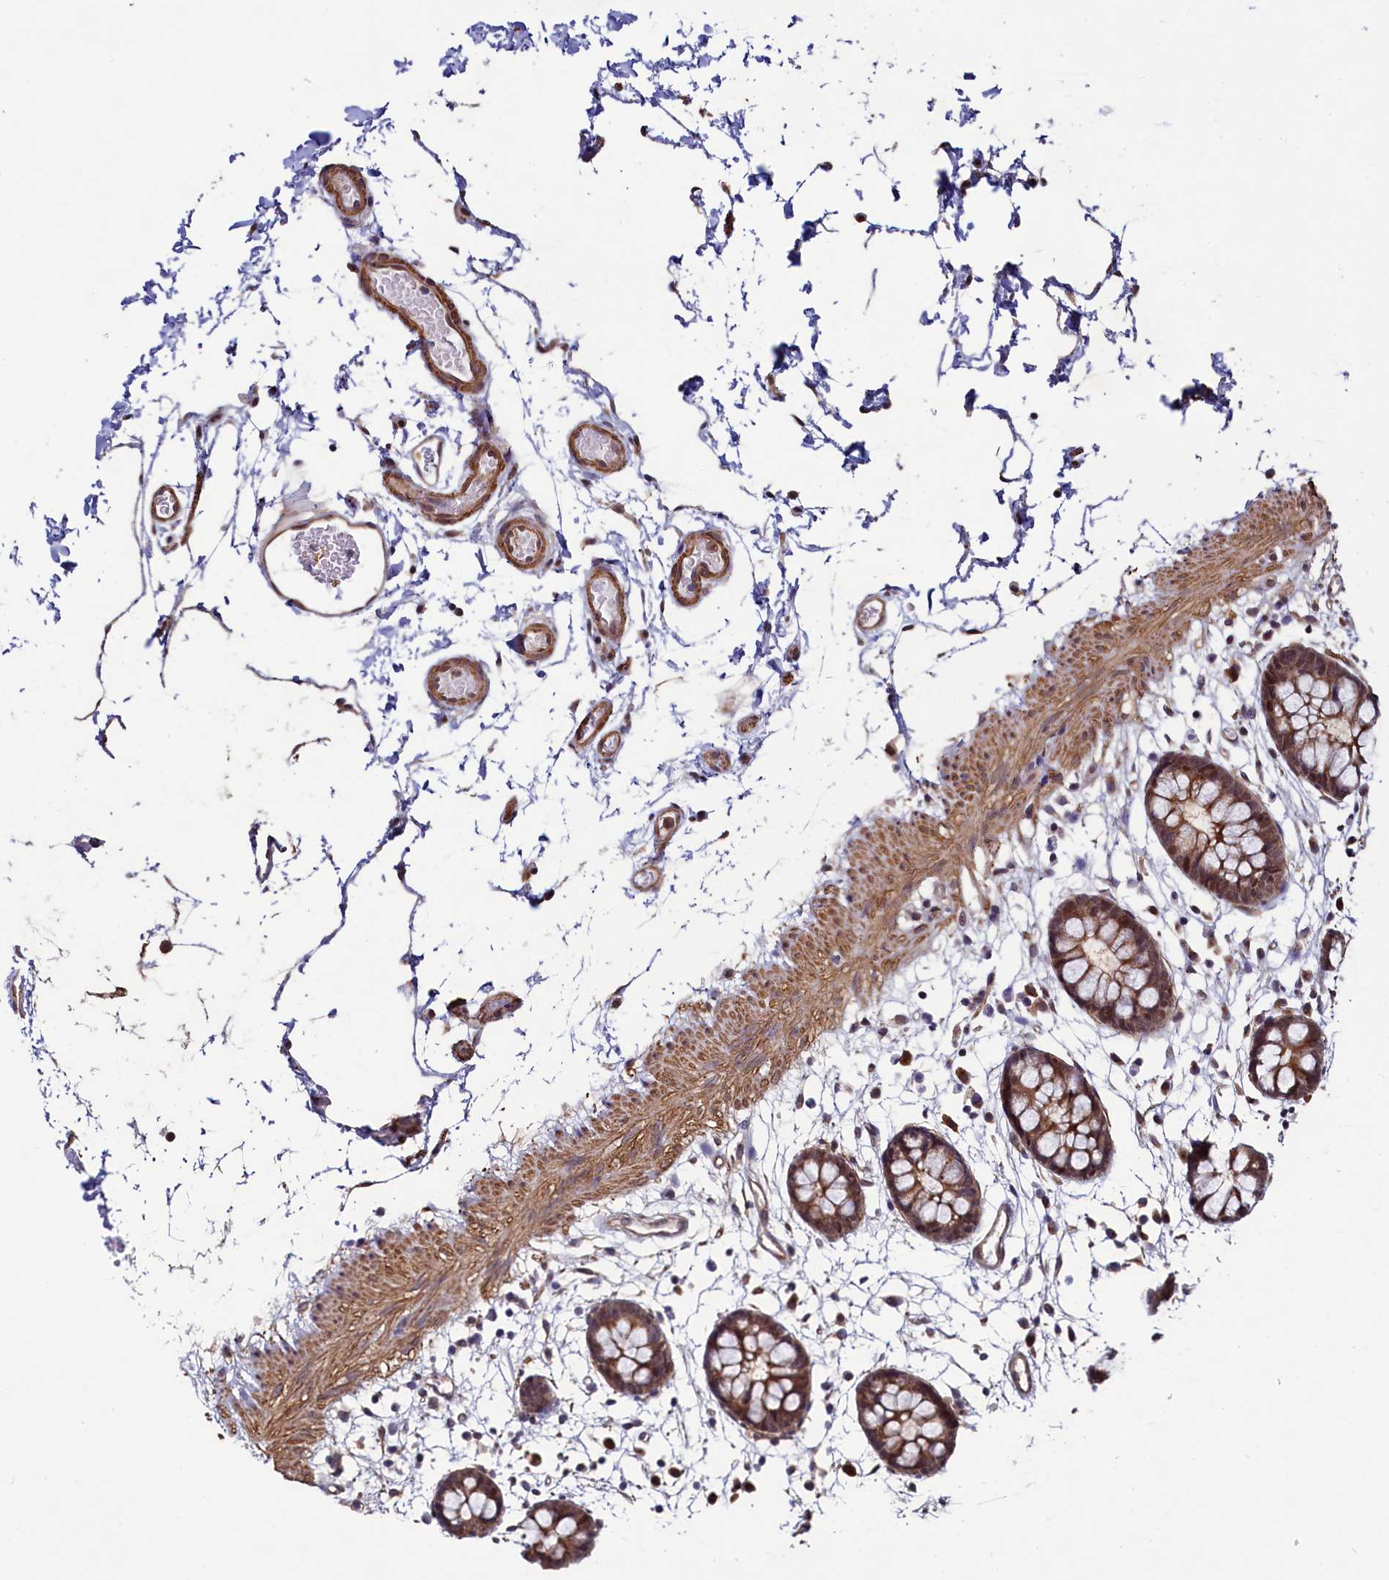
{"staining": {"intensity": "moderate", "quantity": ">75%", "location": "cytoplasmic/membranous,nuclear"}, "tissue": "colon", "cell_type": "Endothelial cells", "image_type": "normal", "snomed": [{"axis": "morphology", "description": "Normal tissue, NOS"}, {"axis": "topography", "description": "Colon"}], "caption": "This photomicrograph displays immunohistochemistry (IHC) staining of normal colon, with medium moderate cytoplasmic/membranous,nuclear positivity in approximately >75% of endothelial cells.", "gene": "LEO1", "patient": {"sex": "male", "age": 56}}